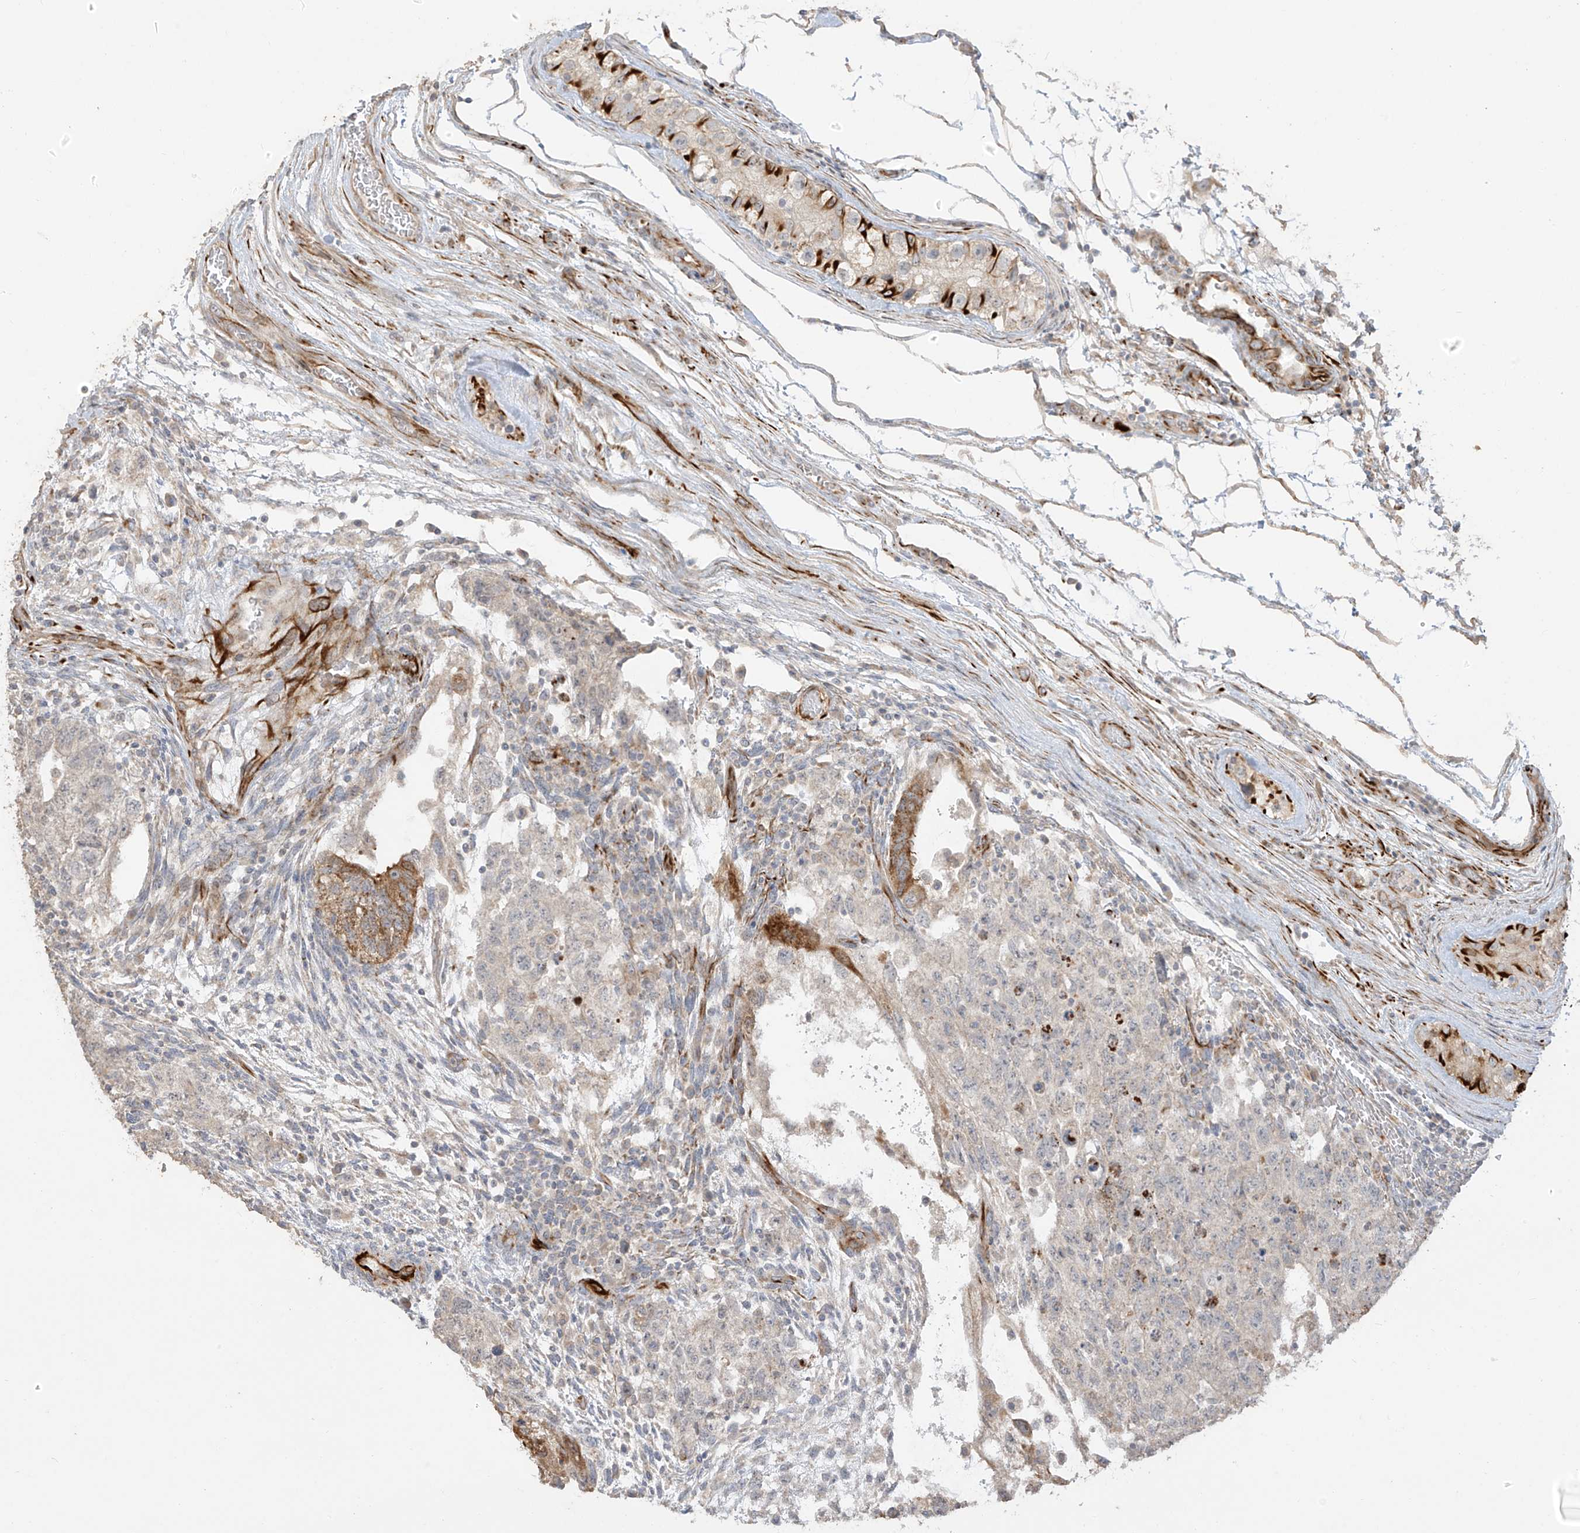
{"staining": {"intensity": "moderate", "quantity": "<25%", "location": "cytoplasmic/membranous"}, "tissue": "testis cancer", "cell_type": "Tumor cells", "image_type": "cancer", "snomed": [{"axis": "morphology", "description": "Normal tissue, NOS"}, {"axis": "morphology", "description": "Carcinoma, Embryonal, NOS"}, {"axis": "topography", "description": "Testis"}], "caption": "Embryonal carcinoma (testis) was stained to show a protein in brown. There is low levels of moderate cytoplasmic/membranous staining in approximately <25% of tumor cells.", "gene": "DCDC2", "patient": {"sex": "male", "age": 36}}